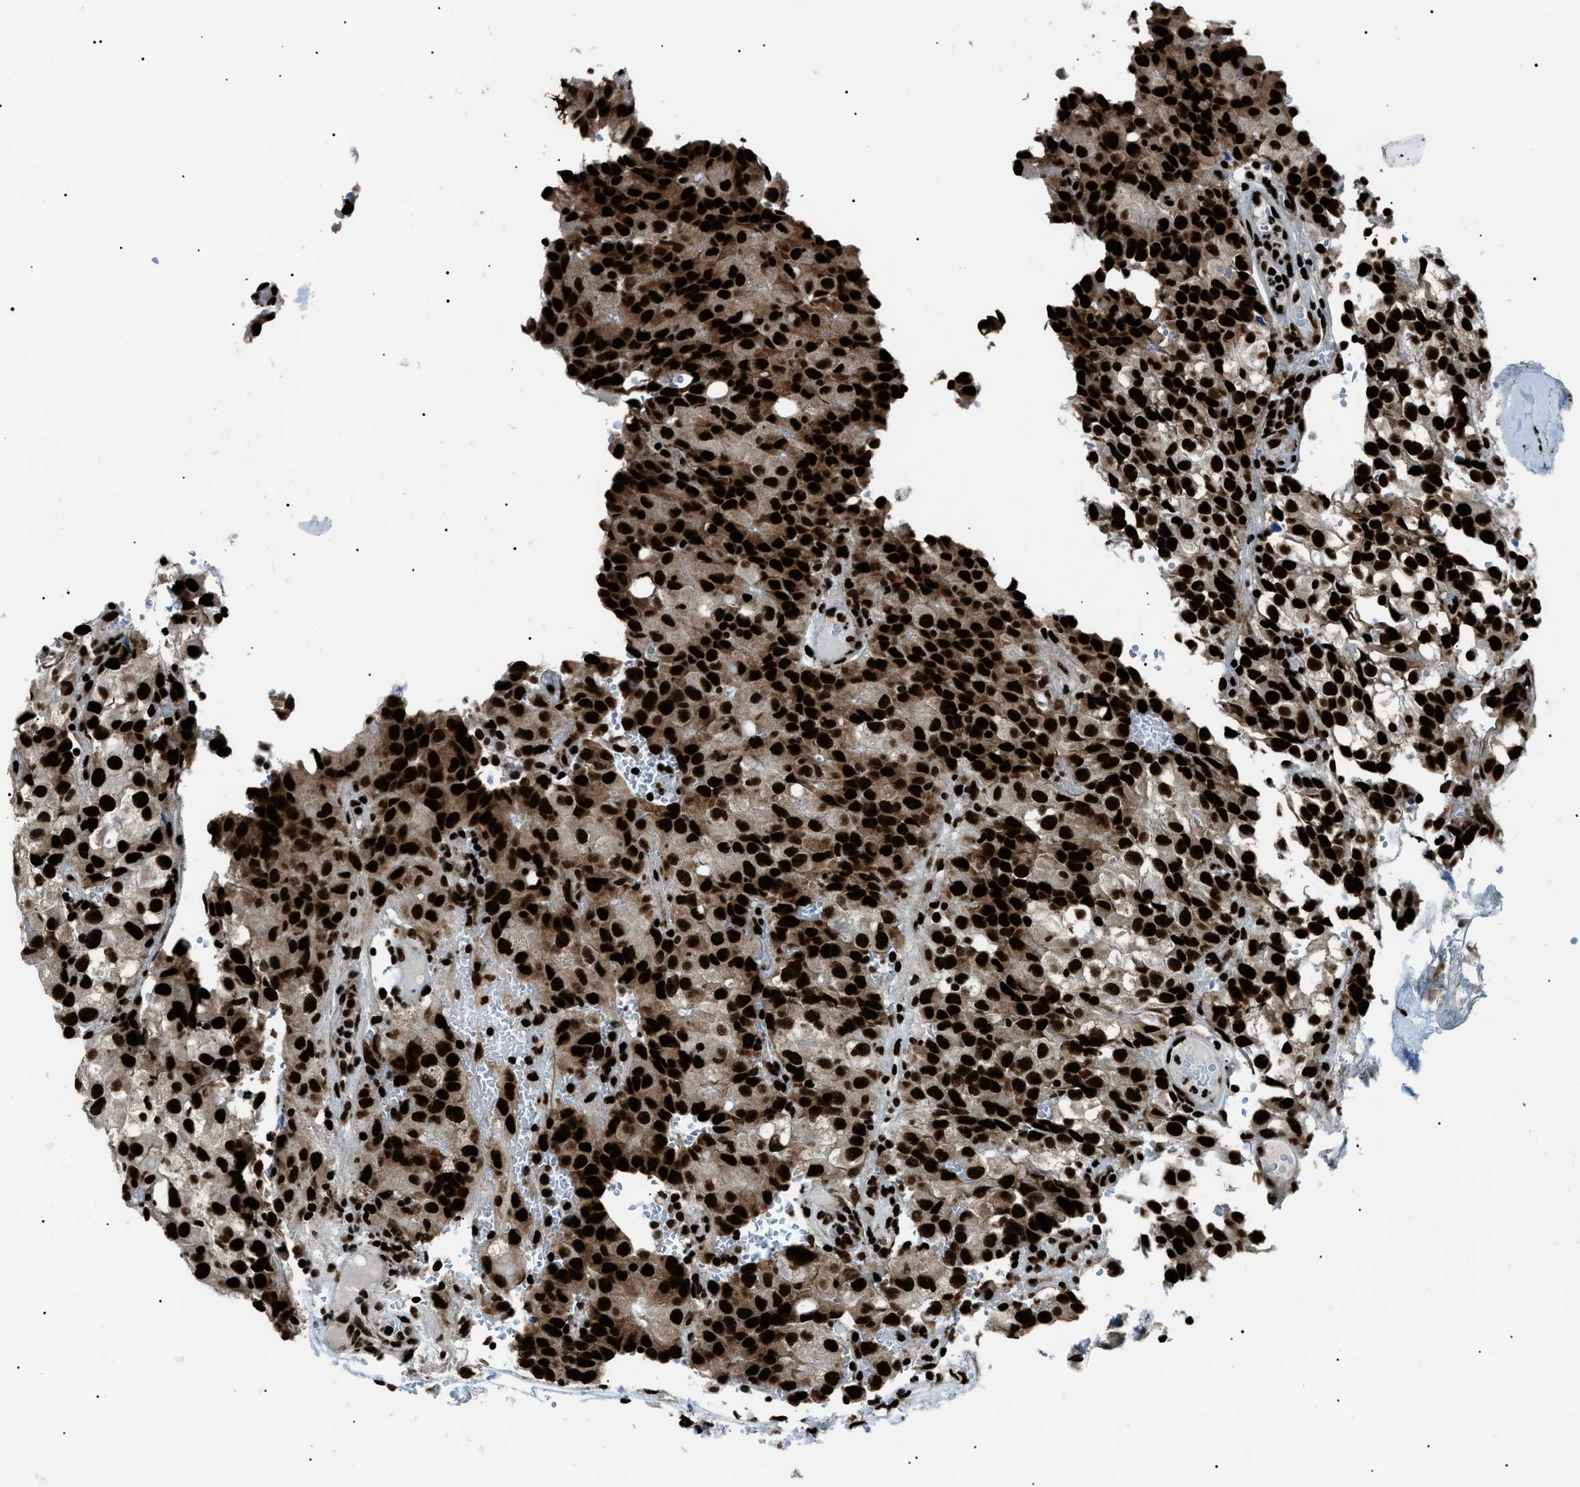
{"staining": {"intensity": "strong", "quantity": ">75%", "location": "nuclear"}, "tissue": "glioma", "cell_type": "Tumor cells", "image_type": "cancer", "snomed": [{"axis": "morphology", "description": "Glioma, malignant, High grade"}, {"axis": "topography", "description": "Brain"}], "caption": "Strong nuclear protein positivity is present in about >75% of tumor cells in malignant high-grade glioma. The protein of interest is stained brown, and the nuclei are stained in blue (DAB IHC with brightfield microscopy, high magnification).", "gene": "HNRNPK", "patient": {"sex": "male", "age": 32}}